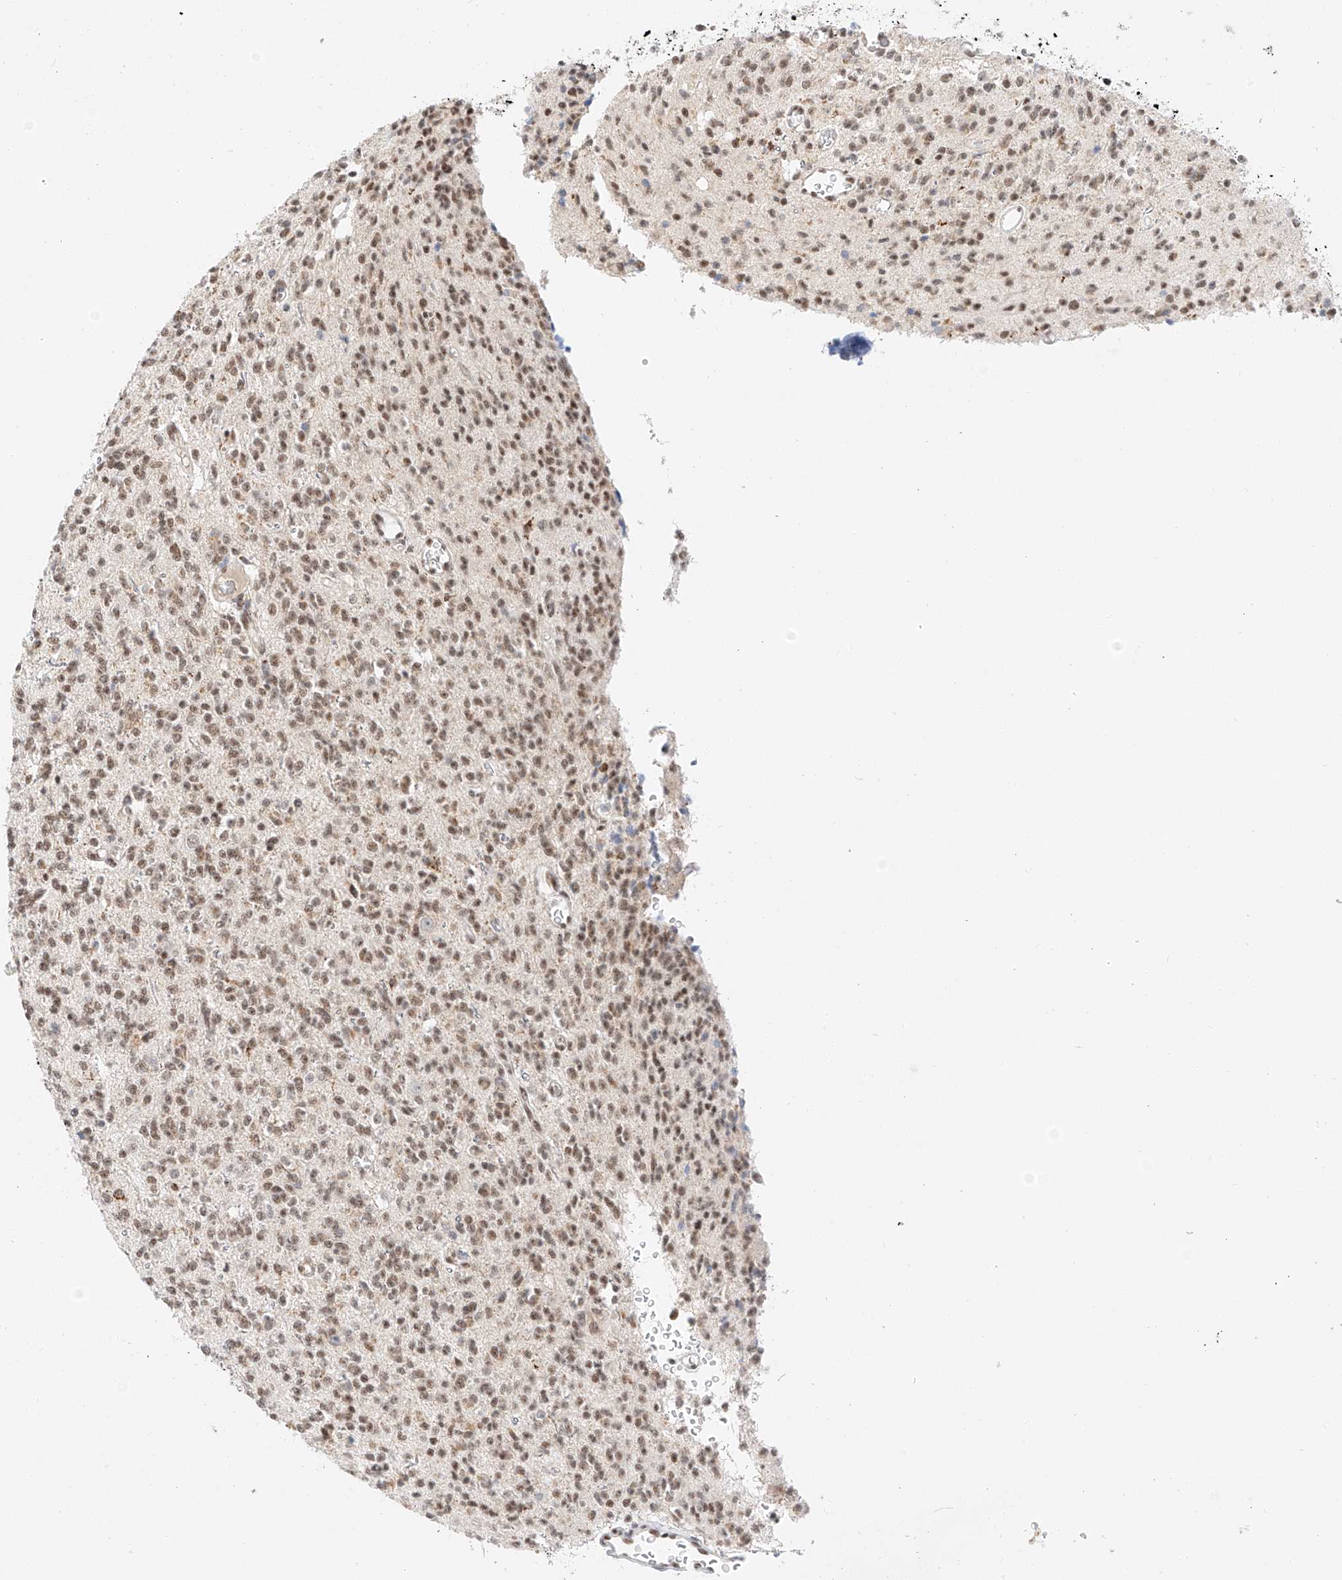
{"staining": {"intensity": "moderate", "quantity": ">75%", "location": "nuclear"}, "tissue": "glioma", "cell_type": "Tumor cells", "image_type": "cancer", "snomed": [{"axis": "morphology", "description": "Glioma, malignant, High grade"}, {"axis": "topography", "description": "Brain"}], "caption": "Malignant high-grade glioma was stained to show a protein in brown. There is medium levels of moderate nuclear expression in about >75% of tumor cells.", "gene": "NRF1", "patient": {"sex": "male", "age": 34}}